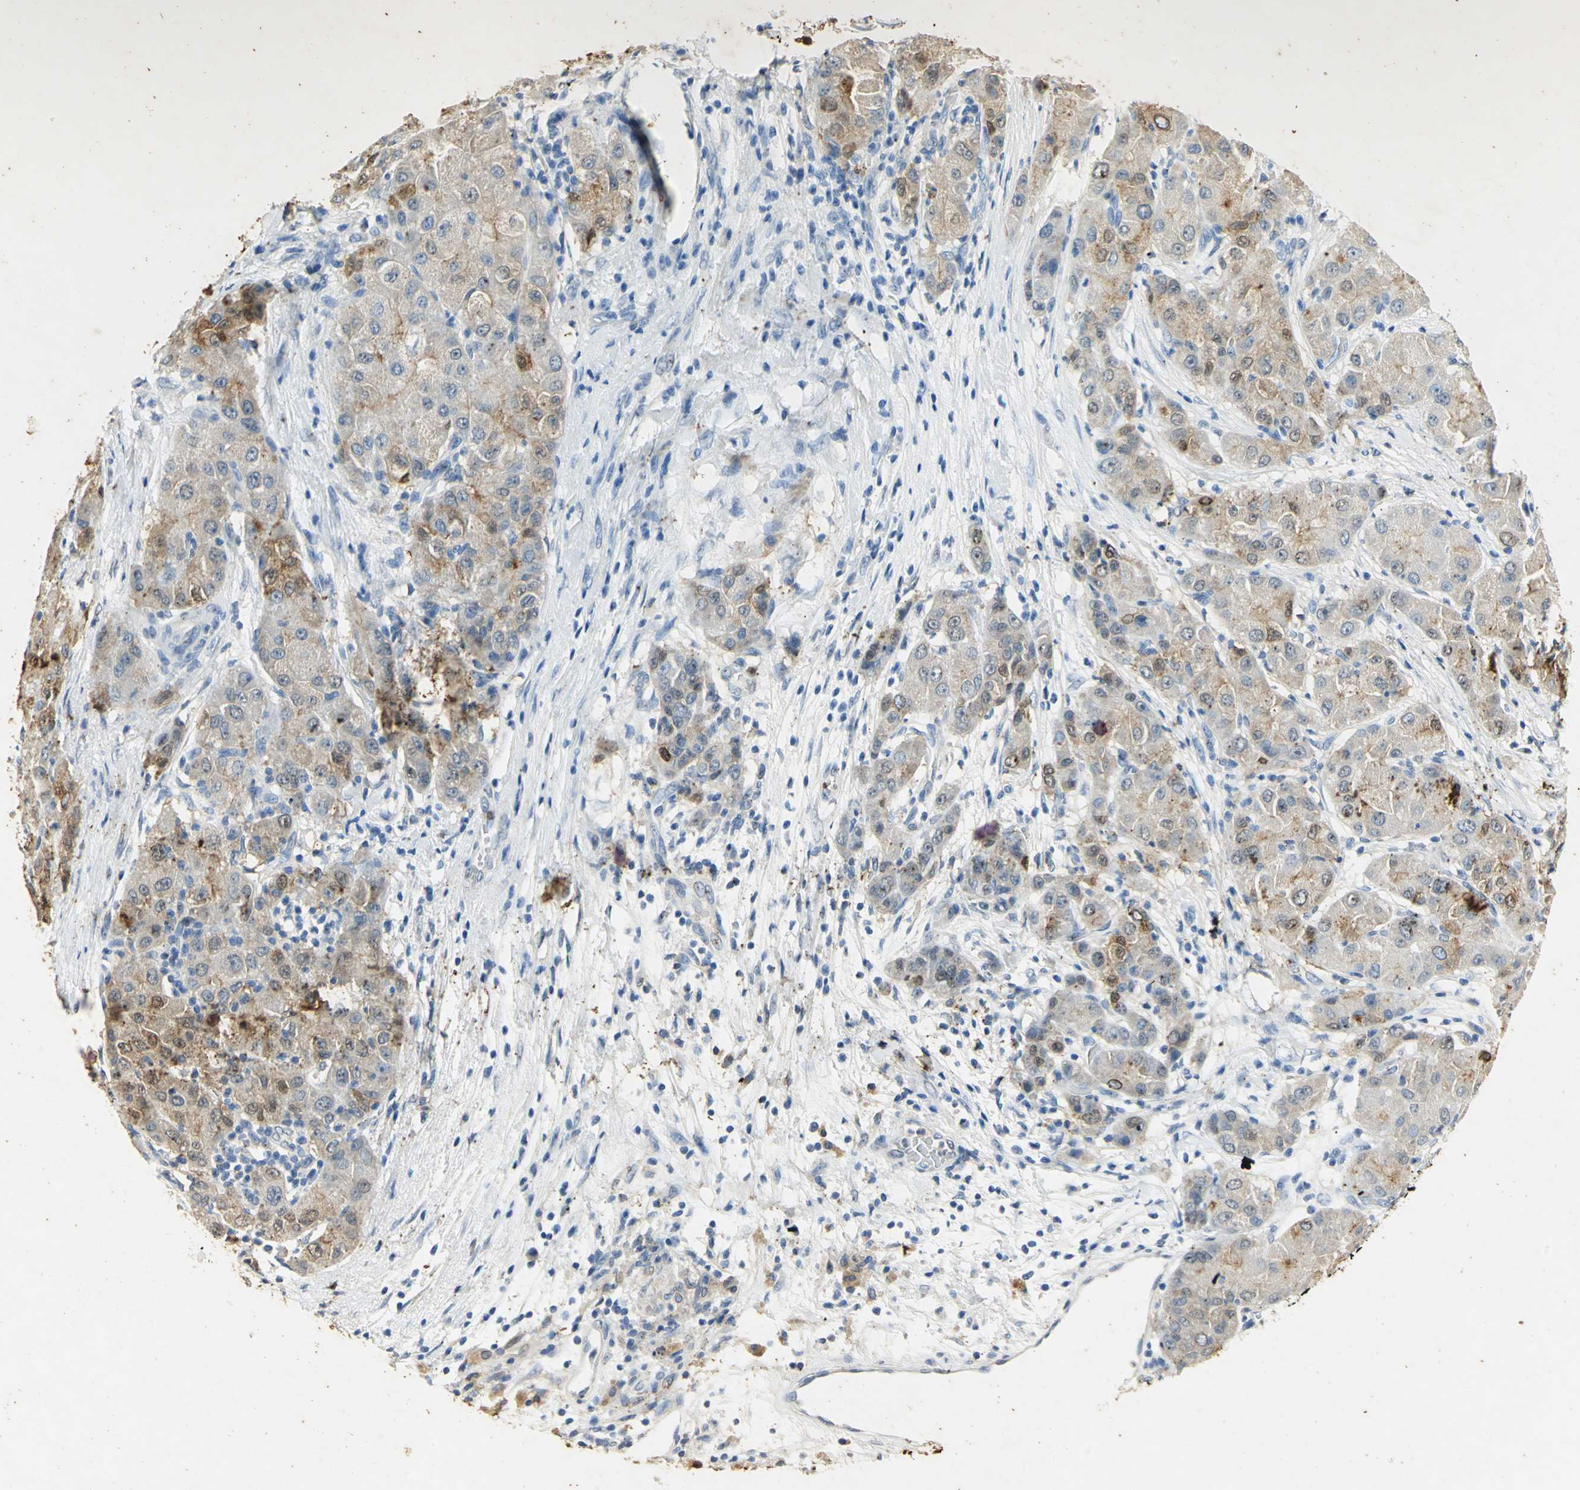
{"staining": {"intensity": "moderate", "quantity": "25%-75%", "location": "cytoplasmic/membranous"}, "tissue": "liver cancer", "cell_type": "Tumor cells", "image_type": "cancer", "snomed": [{"axis": "morphology", "description": "Carcinoma, Hepatocellular, NOS"}, {"axis": "topography", "description": "Liver"}], "caption": "Protein expression analysis of human liver cancer (hepatocellular carcinoma) reveals moderate cytoplasmic/membranous expression in approximately 25%-75% of tumor cells.", "gene": "ANXA4", "patient": {"sex": "male", "age": 80}}